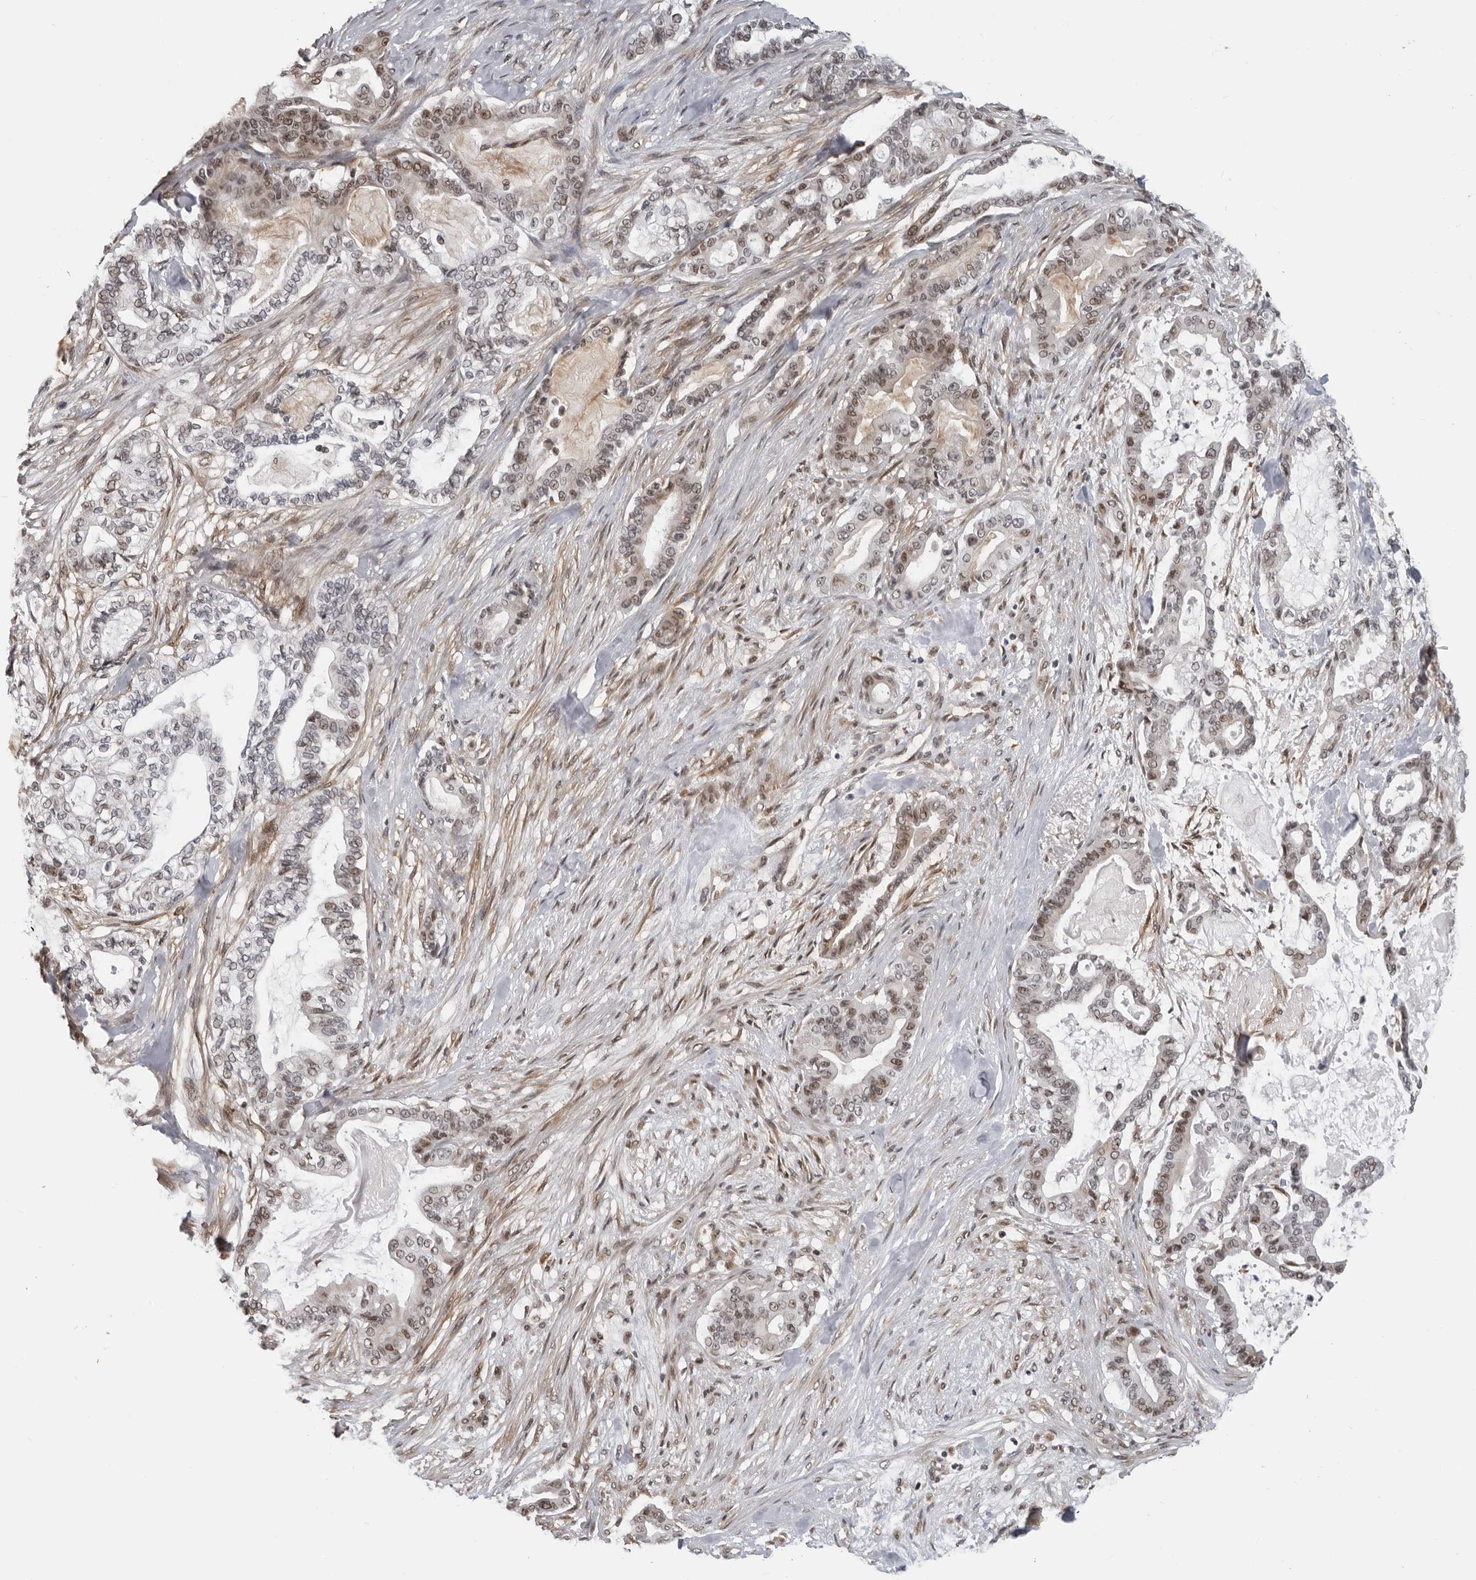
{"staining": {"intensity": "weak", "quantity": "25%-75%", "location": "nuclear"}, "tissue": "pancreatic cancer", "cell_type": "Tumor cells", "image_type": "cancer", "snomed": [{"axis": "morphology", "description": "Adenocarcinoma, NOS"}, {"axis": "topography", "description": "Pancreas"}], "caption": "Approximately 25%-75% of tumor cells in human pancreatic adenocarcinoma display weak nuclear protein expression as visualized by brown immunohistochemical staining.", "gene": "MAF", "patient": {"sex": "male", "age": 63}}